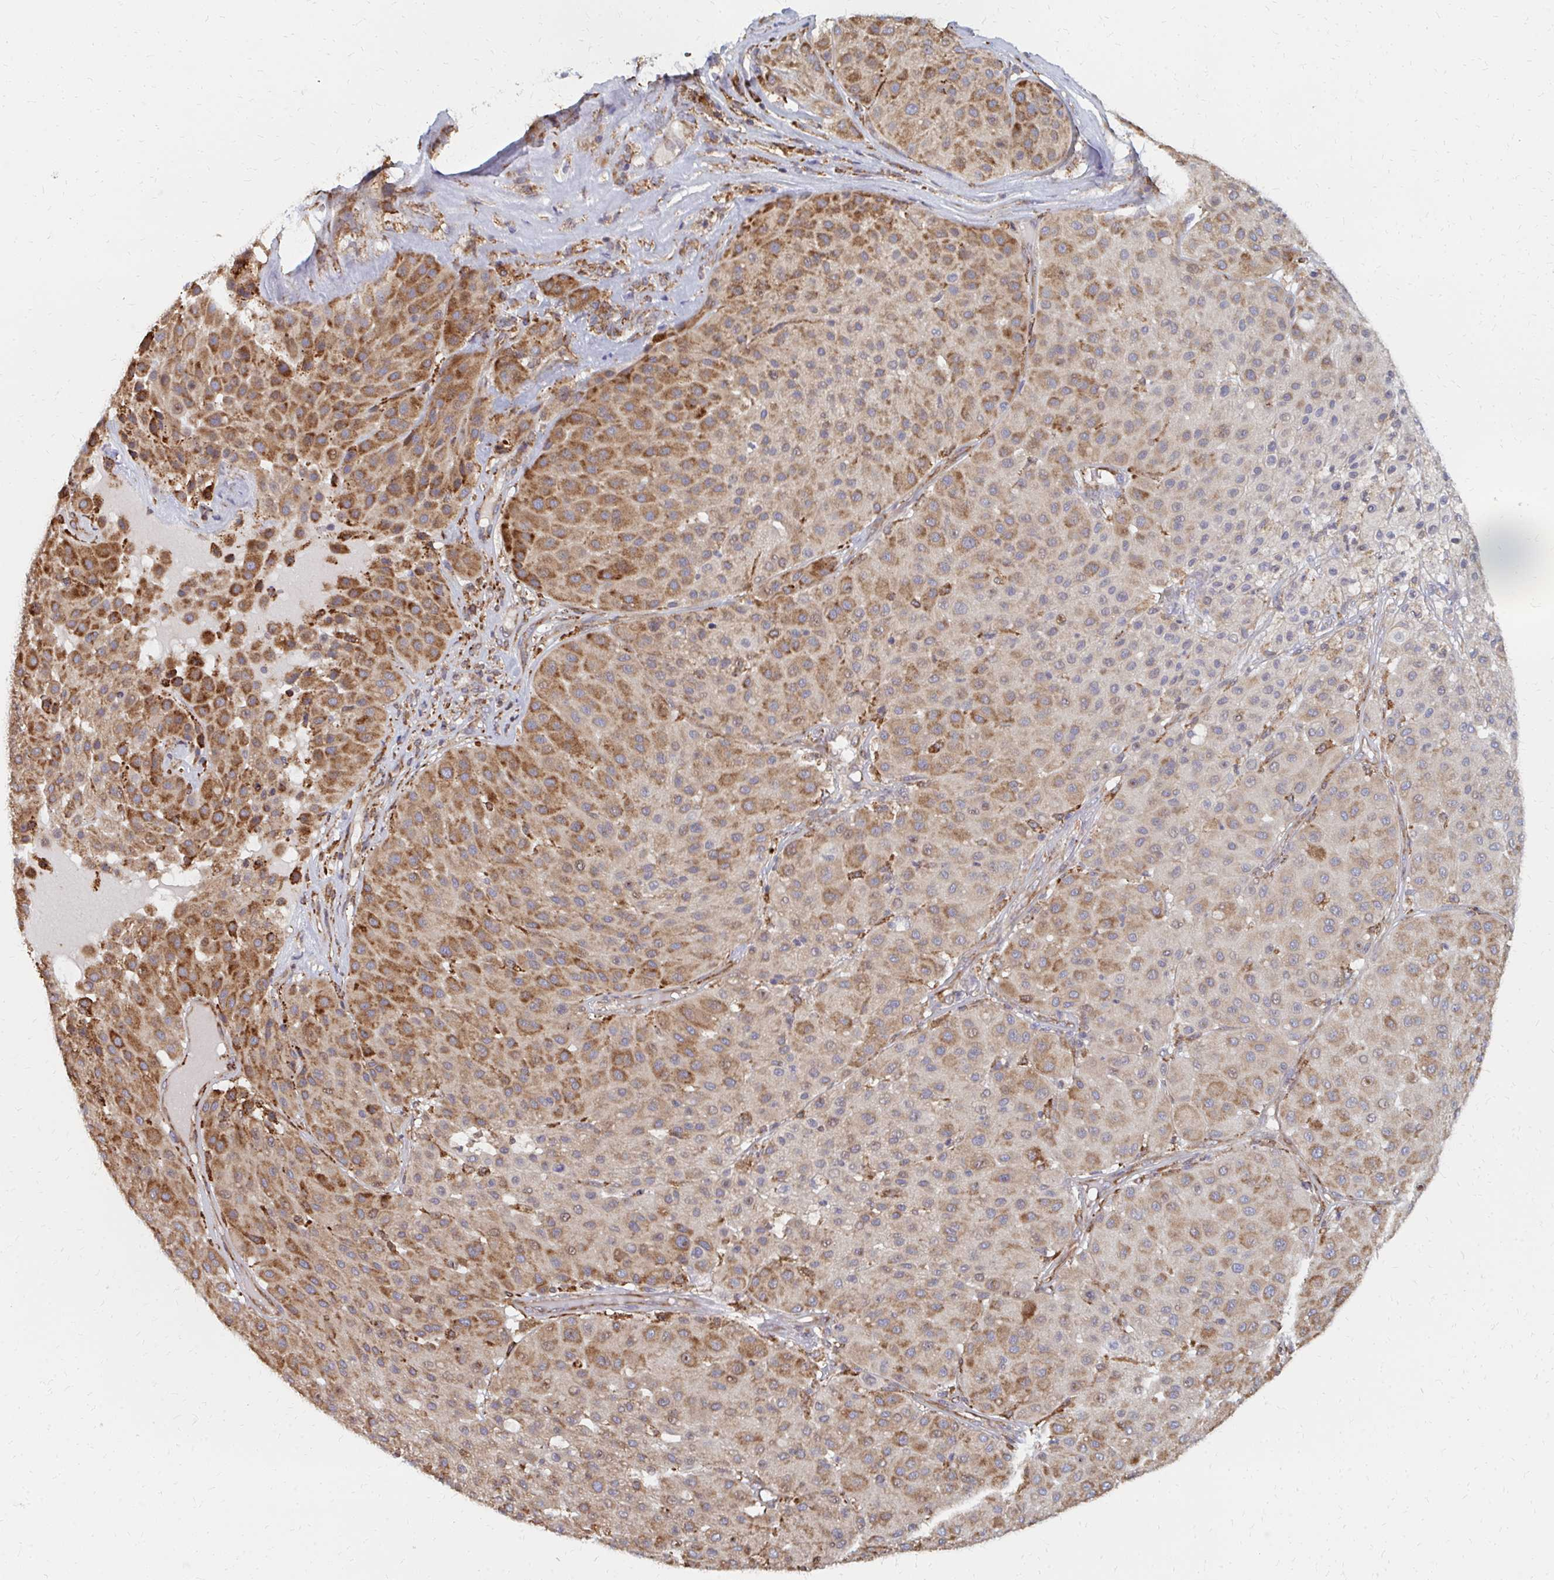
{"staining": {"intensity": "strong", "quantity": "25%-75%", "location": "cytoplasmic/membranous"}, "tissue": "melanoma", "cell_type": "Tumor cells", "image_type": "cancer", "snomed": [{"axis": "morphology", "description": "Malignant melanoma, Metastatic site"}, {"axis": "topography", "description": "Smooth muscle"}], "caption": "The immunohistochemical stain shows strong cytoplasmic/membranous expression in tumor cells of malignant melanoma (metastatic site) tissue. Nuclei are stained in blue.", "gene": "PPP1R13L", "patient": {"sex": "male", "age": 41}}